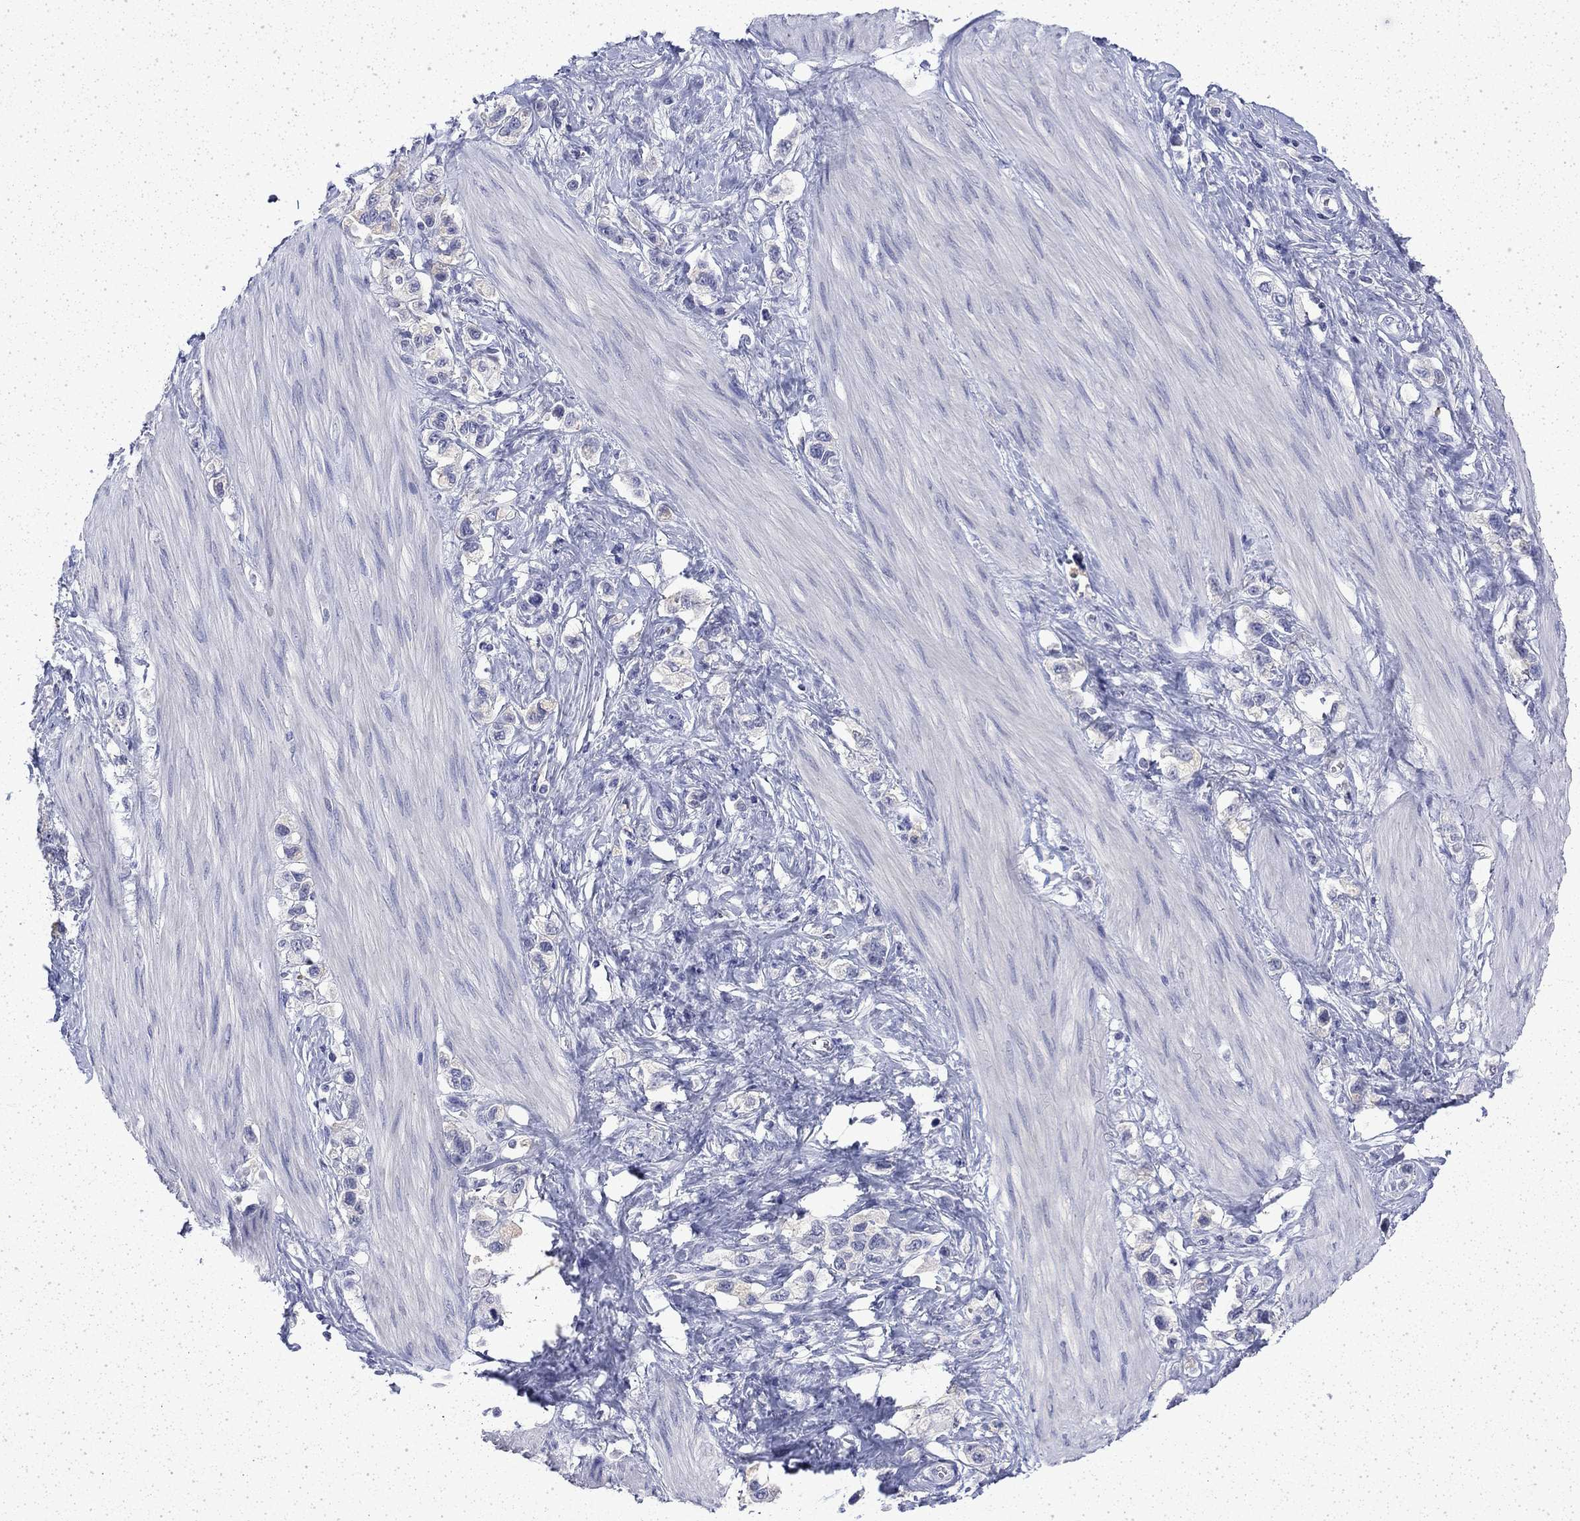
{"staining": {"intensity": "negative", "quantity": "none", "location": "none"}, "tissue": "stomach cancer", "cell_type": "Tumor cells", "image_type": "cancer", "snomed": [{"axis": "morphology", "description": "Normal tissue, NOS"}, {"axis": "morphology", "description": "Adenocarcinoma, NOS"}, {"axis": "morphology", "description": "Adenocarcinoma, High grade"}, {"axis": "topography", "description": "Stomach, upper"}, {"axis": "topography", "description": "Stomach"}], "caption": "Micrograph shows no significant protein staining in tumor cells of stomach cancer.", "gene": "ENPP6", "patient": {"sex": "female", "age": 65}}